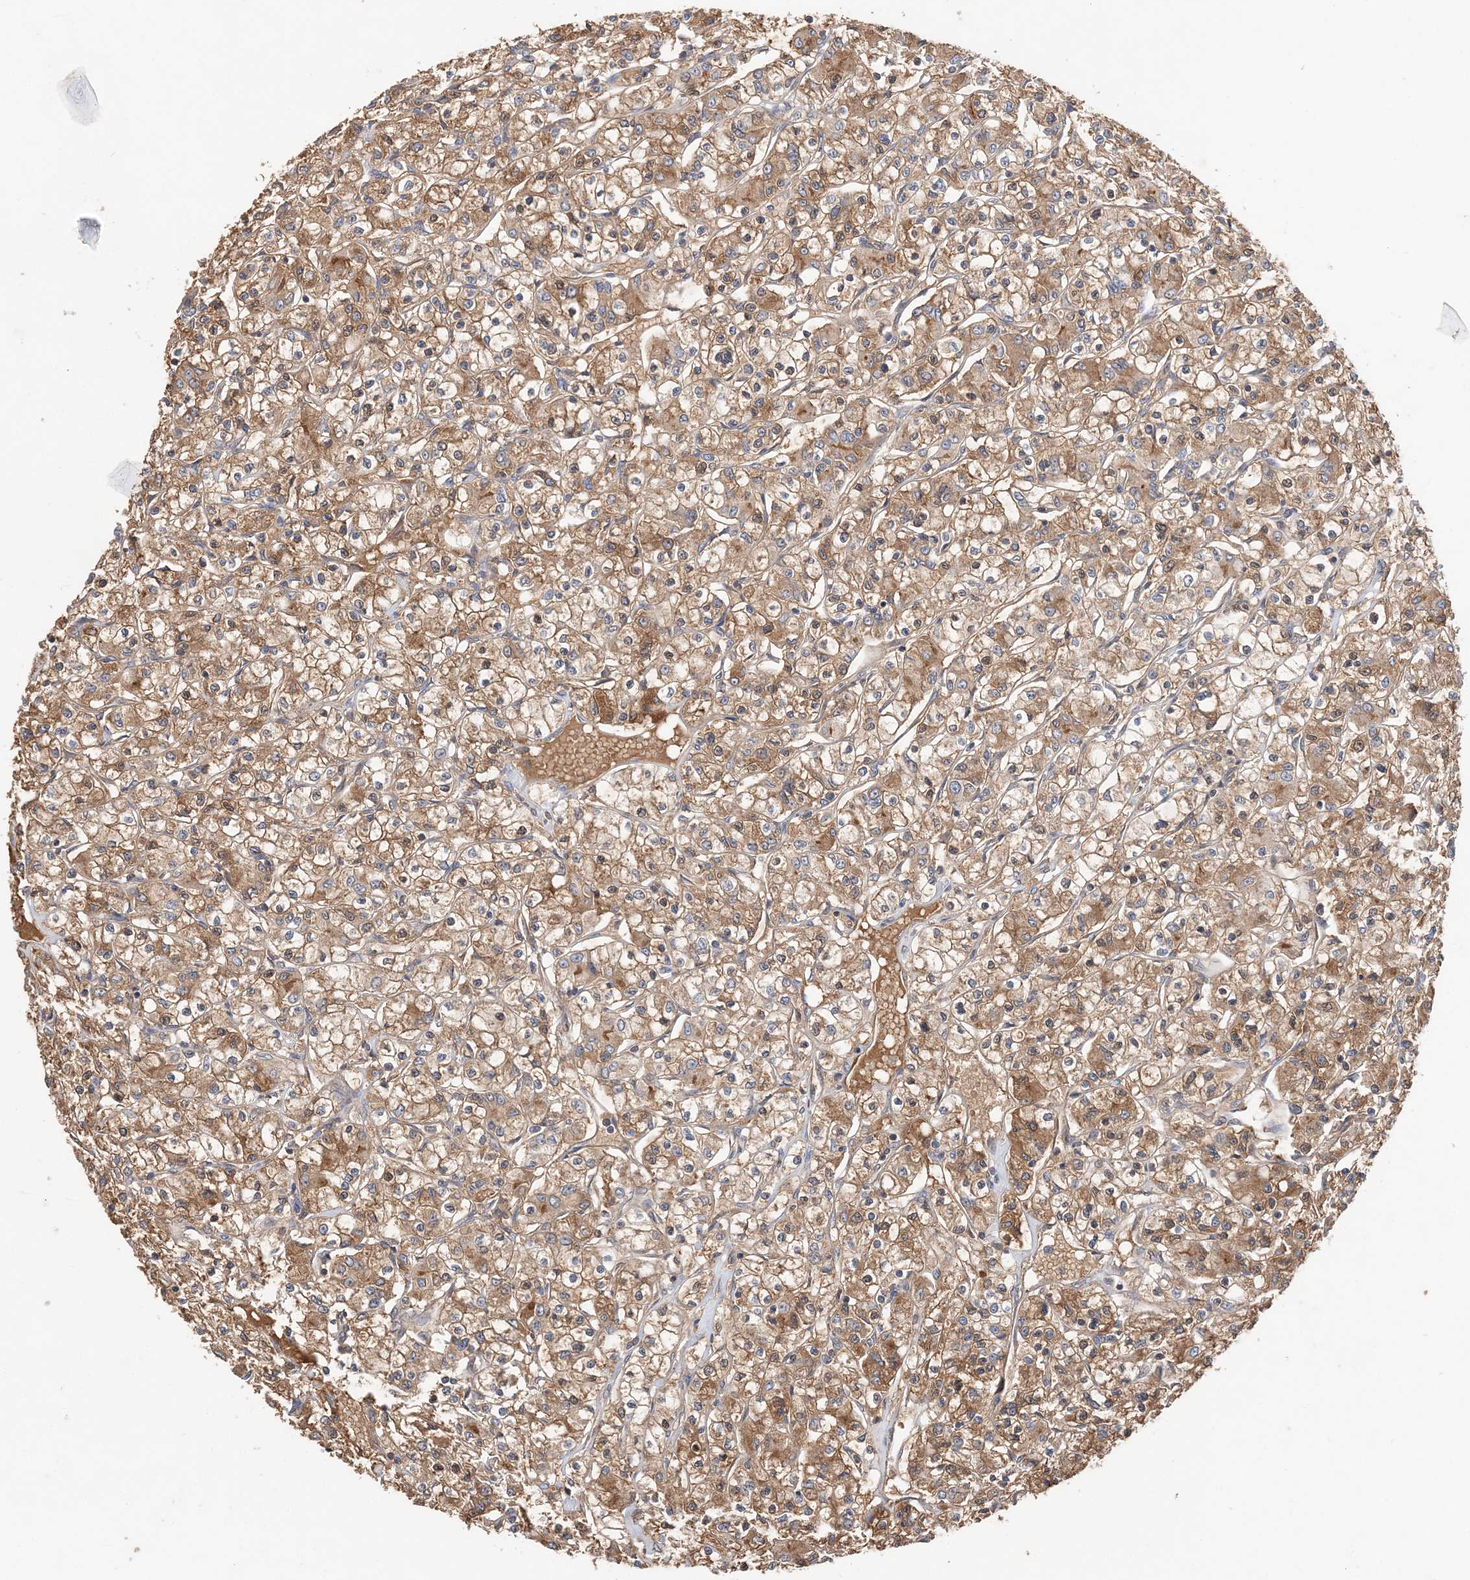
{"staining": {"intensity": "moderate", "quantity": ">75%", "location": "cytoplasmic/membranous"}, "tissue": "renal cancer", "cell_type": "Tumor cells", "image_type": "cancer", "snomed": [{"axis": "morphology", "description": "Adenocarcinoma, NOS"}, {"axis": "topography", "description": "Kidney"}], "caption": "IHC micrograph of human renal cancer stained for a protein (brown), which reveals medium levels of moderate cytoplasmic/membranous expression in about >75% of tumor cells.", "gene": "SYCP3", "patient": {"sex": "female", "age": 59}}